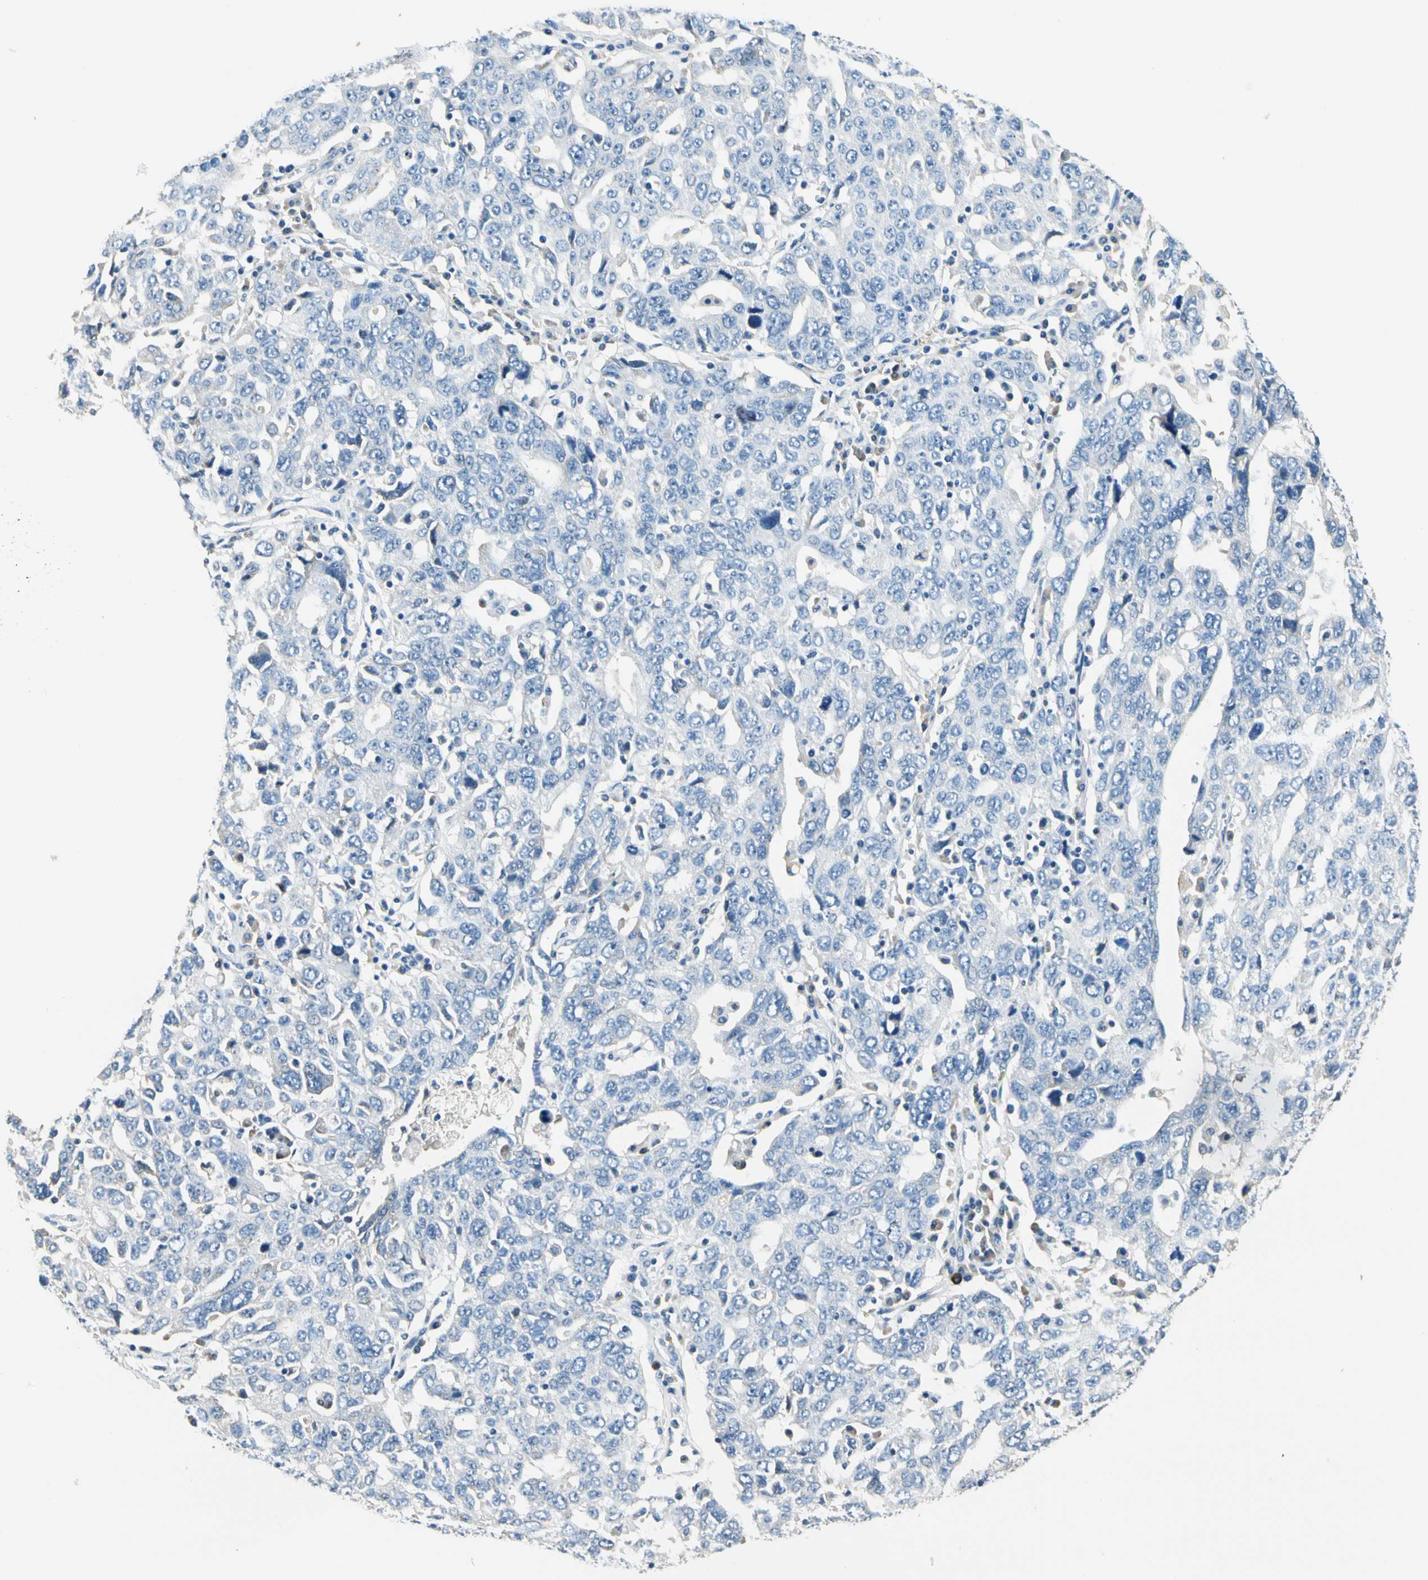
{"staining": {"intensity": "negative", "quantity": "none", "location": "none"}, "tissue": "ovarian cancer", "cell_type": "Tumor cells", "image_type": "cancer", "snomed": [{"axis": "morphology", "description": "Carcinoma, endometroid"}, {"axis": "topography", "description": "Ovary"}], "caption": "Immunohistochemistry (IHC) of human ovarian cancer (endometroid carcinoma) displays no positivity in tumor cells.", "gene": "TGFBR3", "patient": {"sex": "female", "age": 62}}